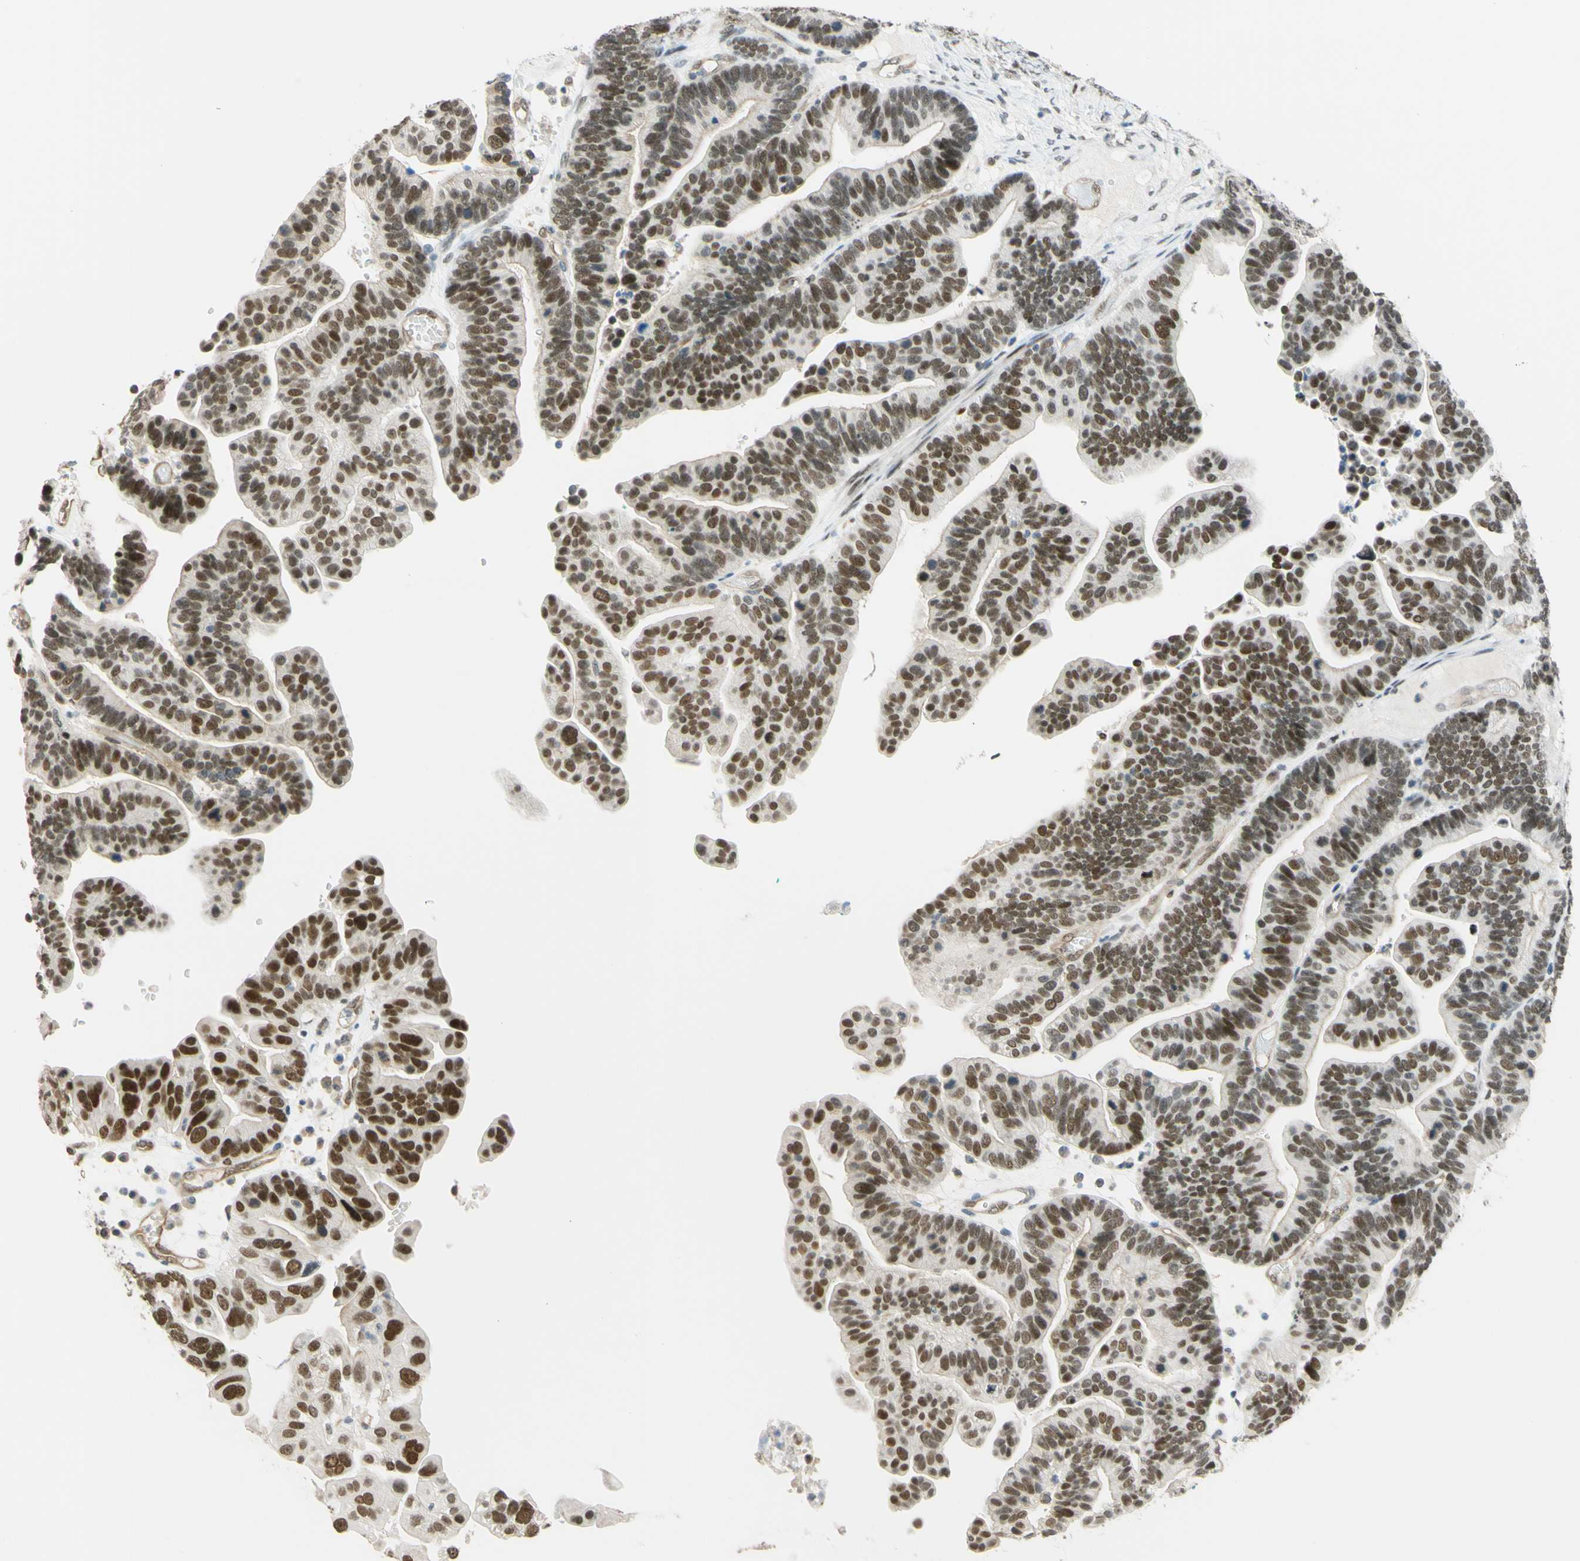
{"staining": {"intensity": "moderate", "quantity": ">75%", "location": "nuclear"}, "tissue": "ovarian cancer", "cell_type": "Tumor cells", "image_type": "cancer", "snomed": [{"axis": "morphology", "description": "Cystadenocarcinoma, serous, NOS"}, {"axis": "topography", "description": "Ovary"}], "caption": "Moderate nuclear expression is seen in about >75% of tumor cells in ovarian cancer (serous cystadenocarcinoma).", "gene": "POLB", "patient": {"sex": "female", "age": 56}}